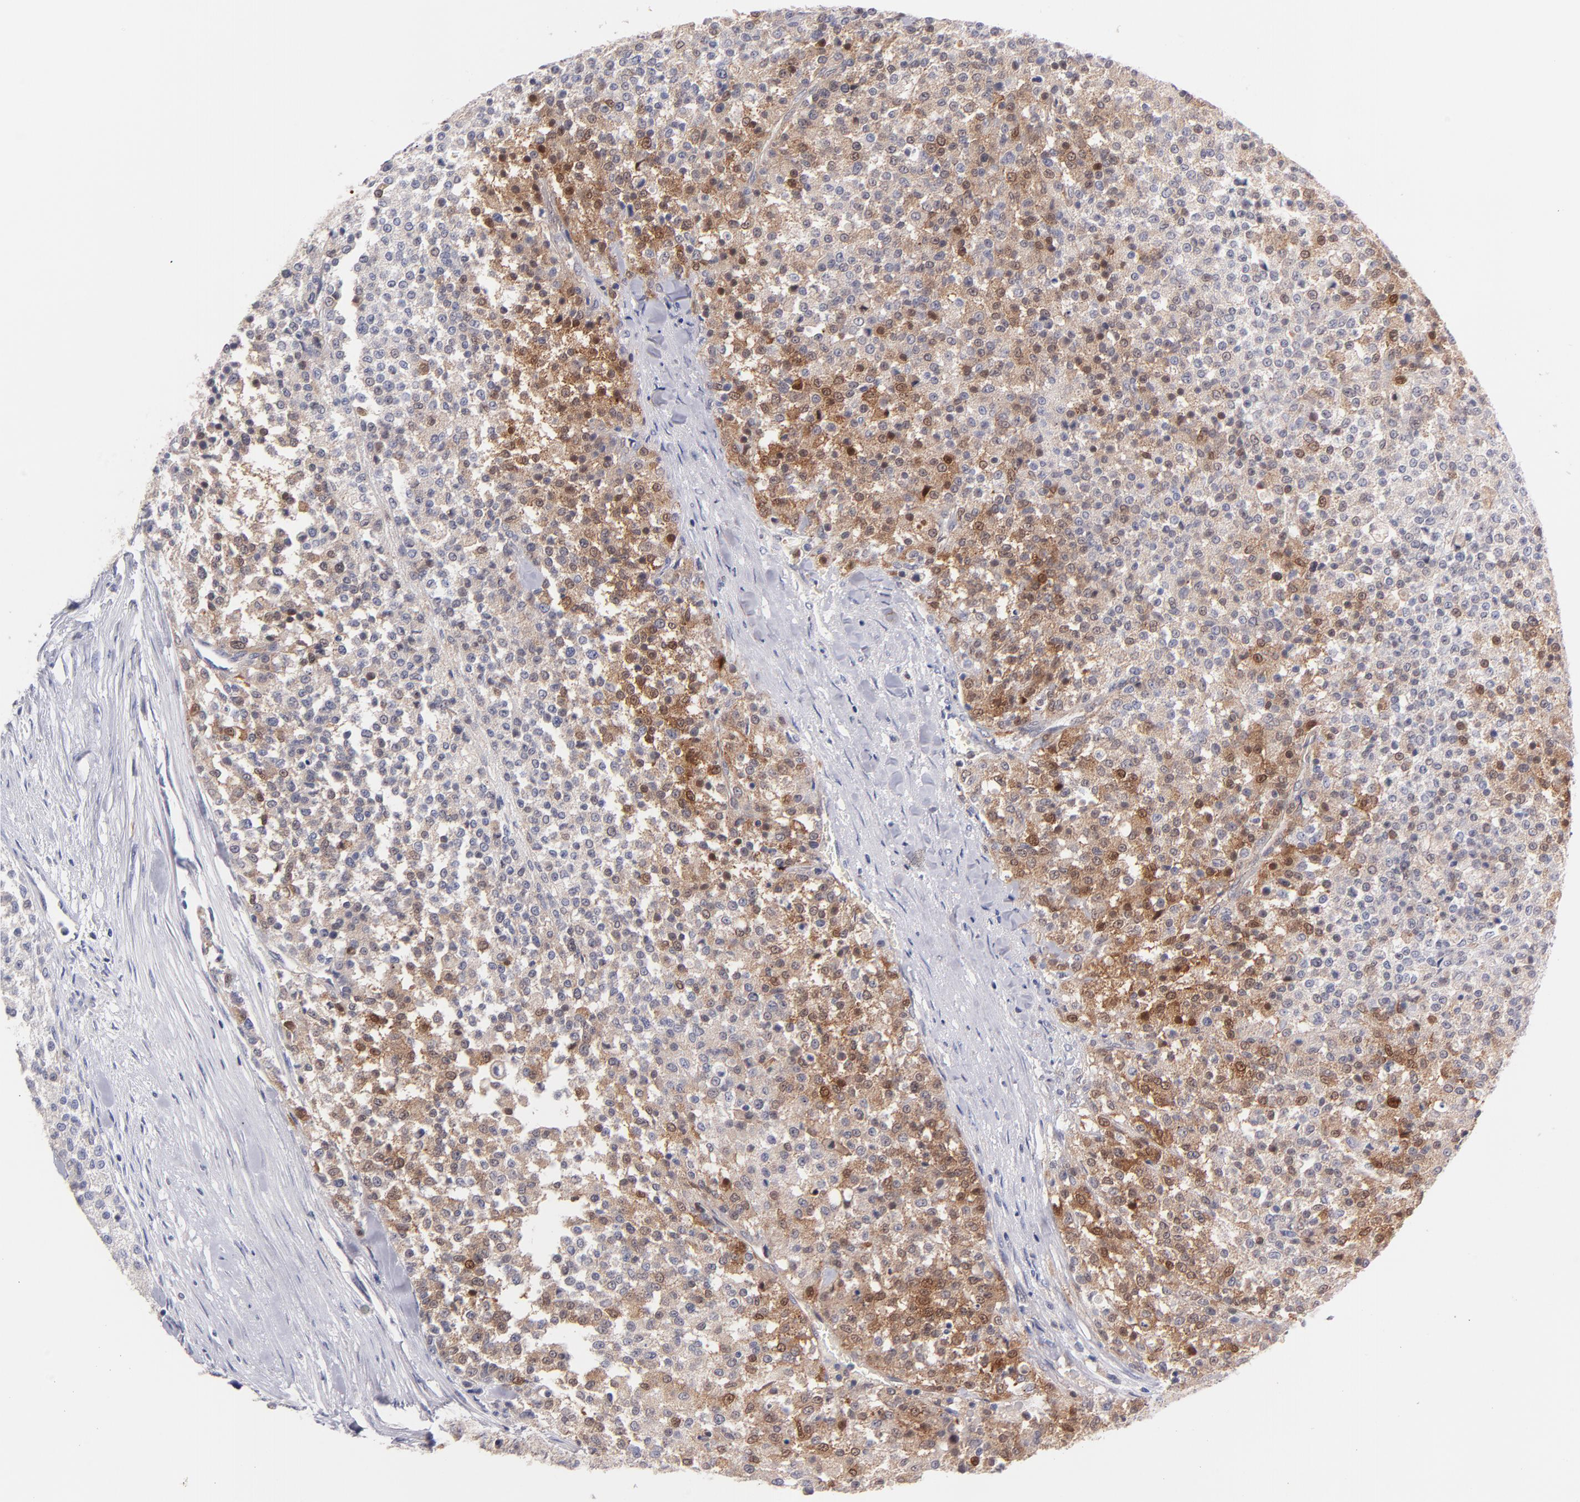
{"staining": {"intensity": "moderate", "quantity": "25%-75%", "location": "cytoplasmic/membranous,nuclear"}, "tissue": "testis cancer", "cell_type": "Tumor cells", "image_type": "cancer", "snomed": [{"axis": "morphology", "description": "Seminoma, NOS"}, {"axis": "topography", "description": "Testis"}], "caption": "Testis cancer (seminoma) stained with DAB (3,3'-diaminobenzidine) immunohistochemistry shows medium levels of moderate cytoplasmic/membranous and nuclear expression in about 25%-75% of tumor cells.", "gene": "BID", "patient": {"sex": "male", "age": 59}}